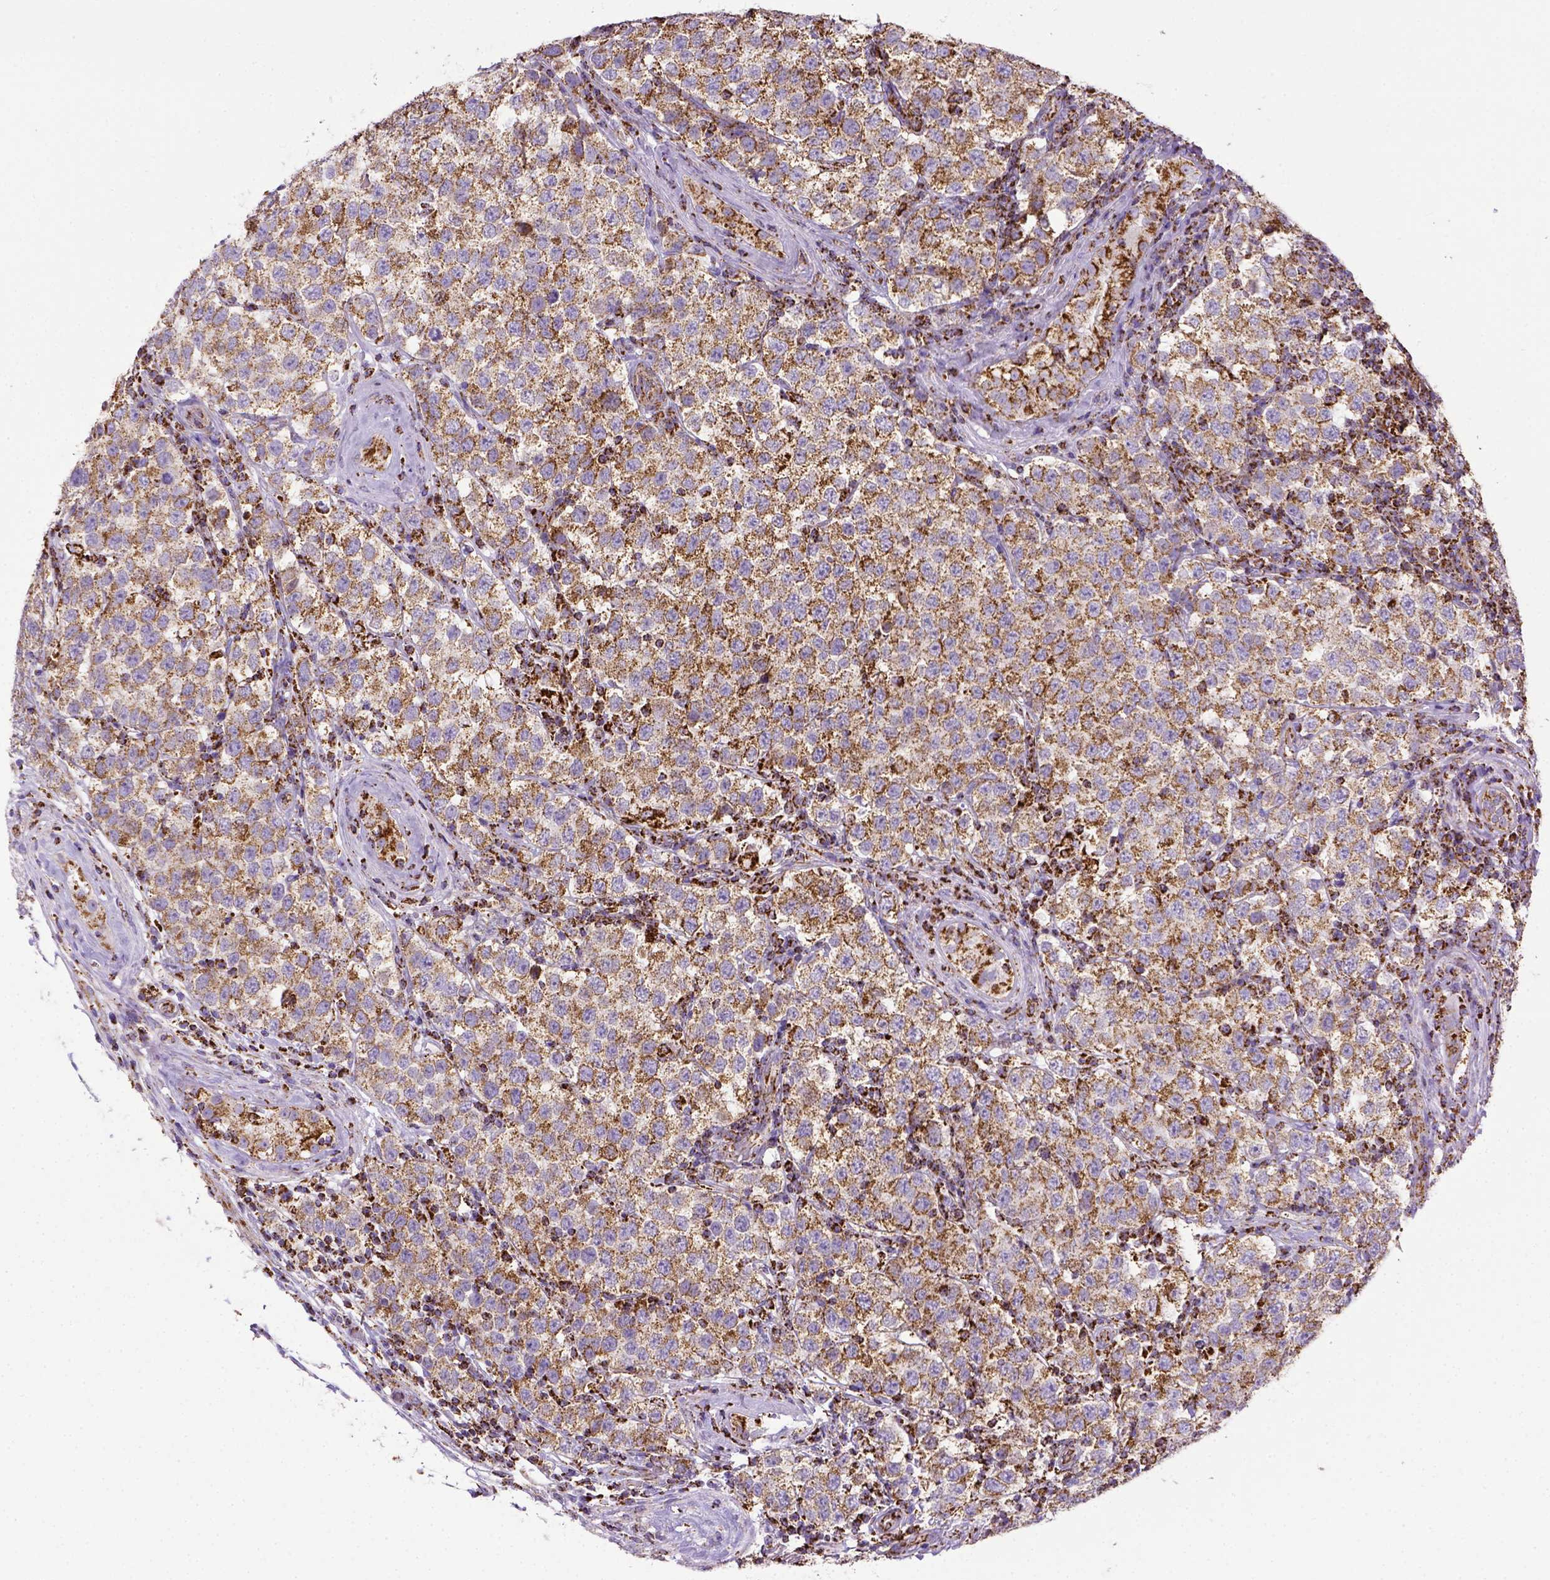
{"staining": {"intensity": "moderate", "quantity": ">75%", "location": "cytoplasmic/membranous"}, "tissue": "testis cancer", "cell_type": "Tumor cells", "image_type": "cancer", "snomed": [{"axis": "morphology", "description": "Seminoma, NOS"}, {"axis": "topography", "description": "Testis"}], "caption": "A photomicrograph showing moderate cytoplasmic/membranous staining in approximately >75% of tumor cells in testis cancer (seminoma), as visualized by brown immunohistochemical staining.", "gene": "MT-CO1", "patient": {"sex": "male", "age": 34}}